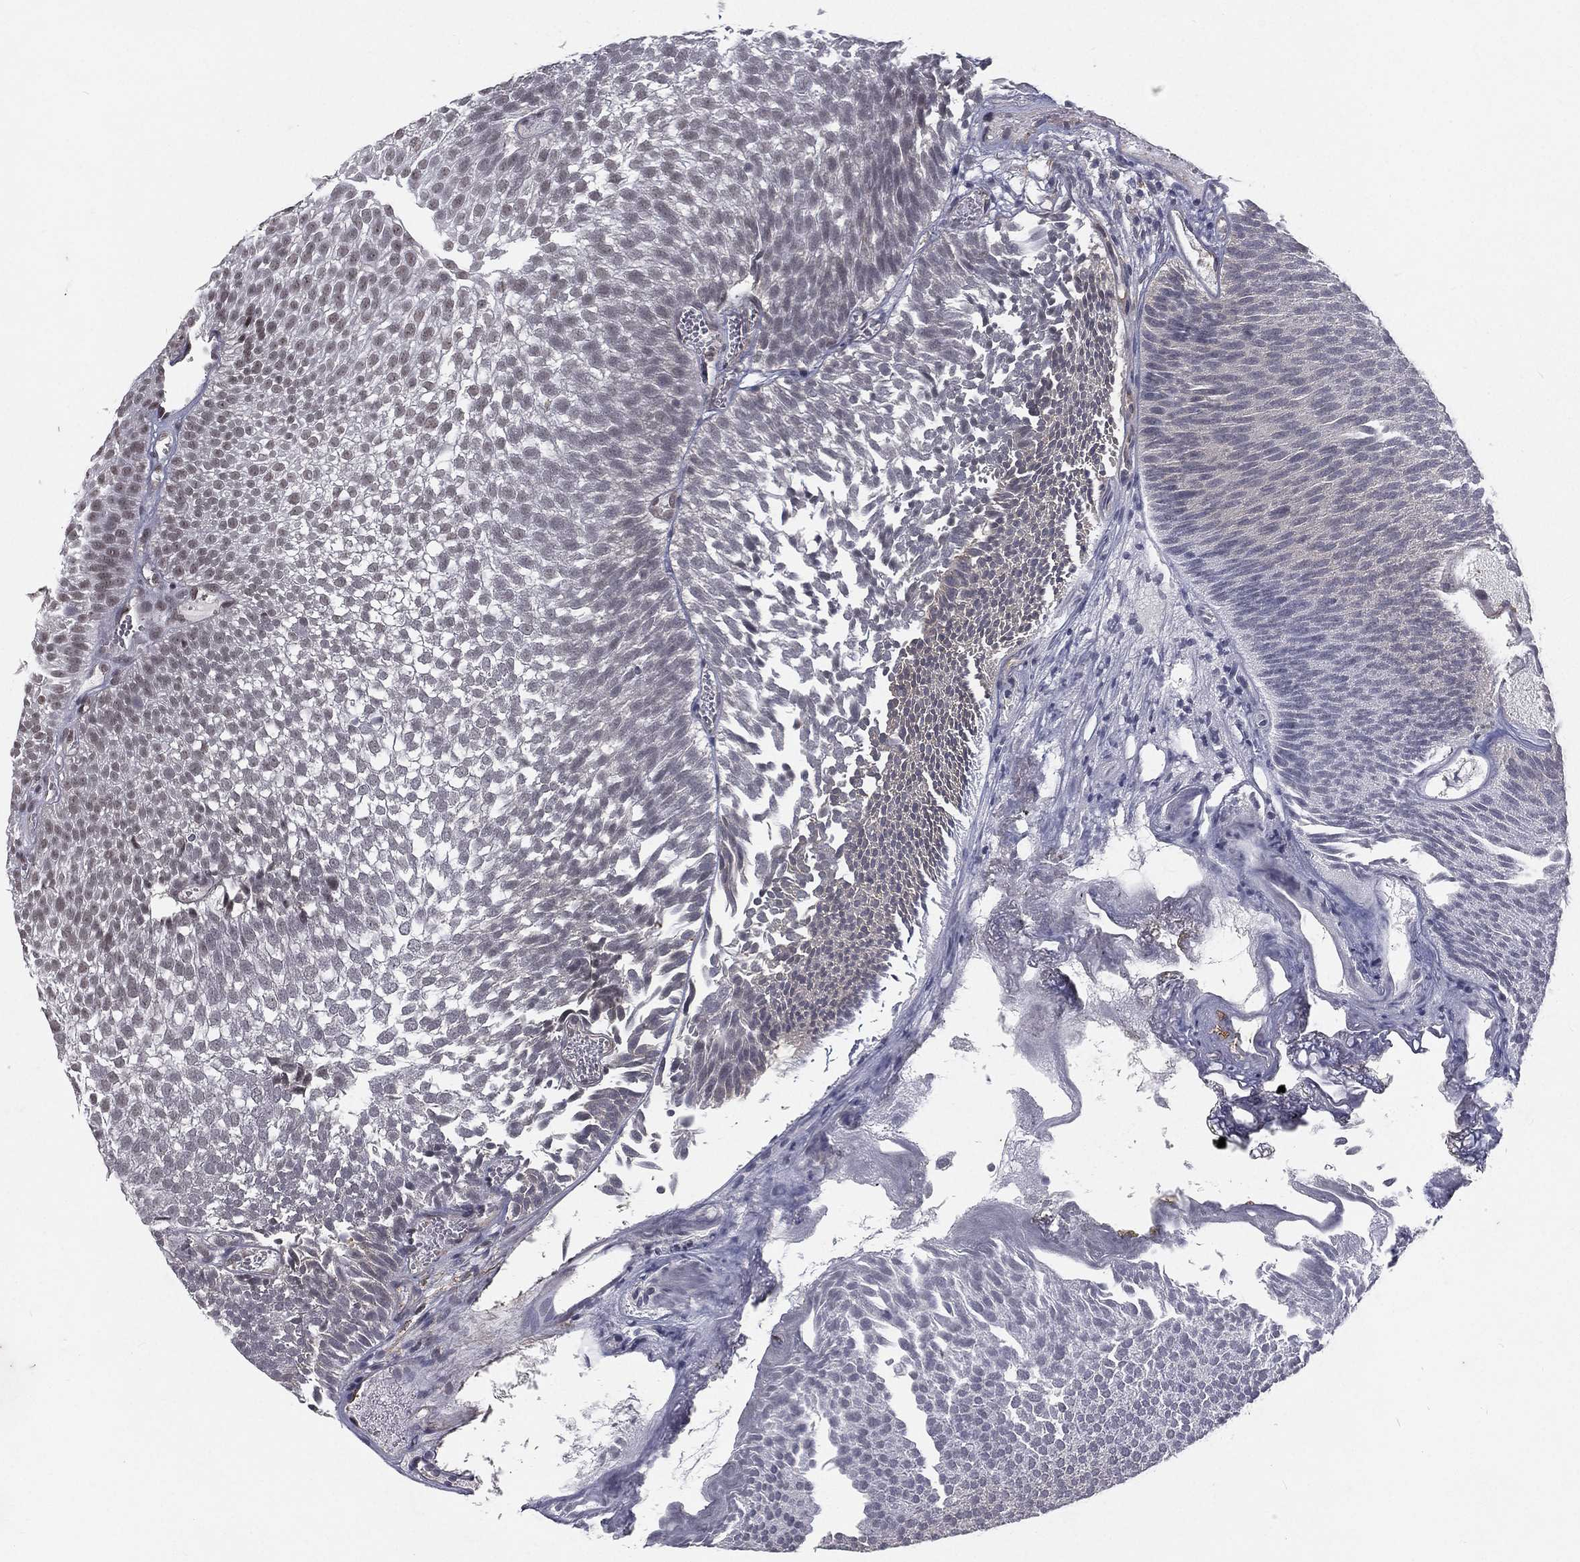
{"staining": {"intensity": "moderate", "quantity": "<25%", "location": "nuclear"}, "tissue": "urothelial cancer", "cell_type": "Tumor cells", "image_type": "cancer", "snomed": [{"axis": "morphology", "description": "Urothelial carcinoma, Low grade"}, {"axis": "topography", "description": "Urinary bladder"}], "caption": "Immunohistochemical staining of urothelial cancer displays moderate nuclear protein staining in about <25% of tumor cells.", "gene": "MORC2", "patient": {"sex": "male", "age": 52}}